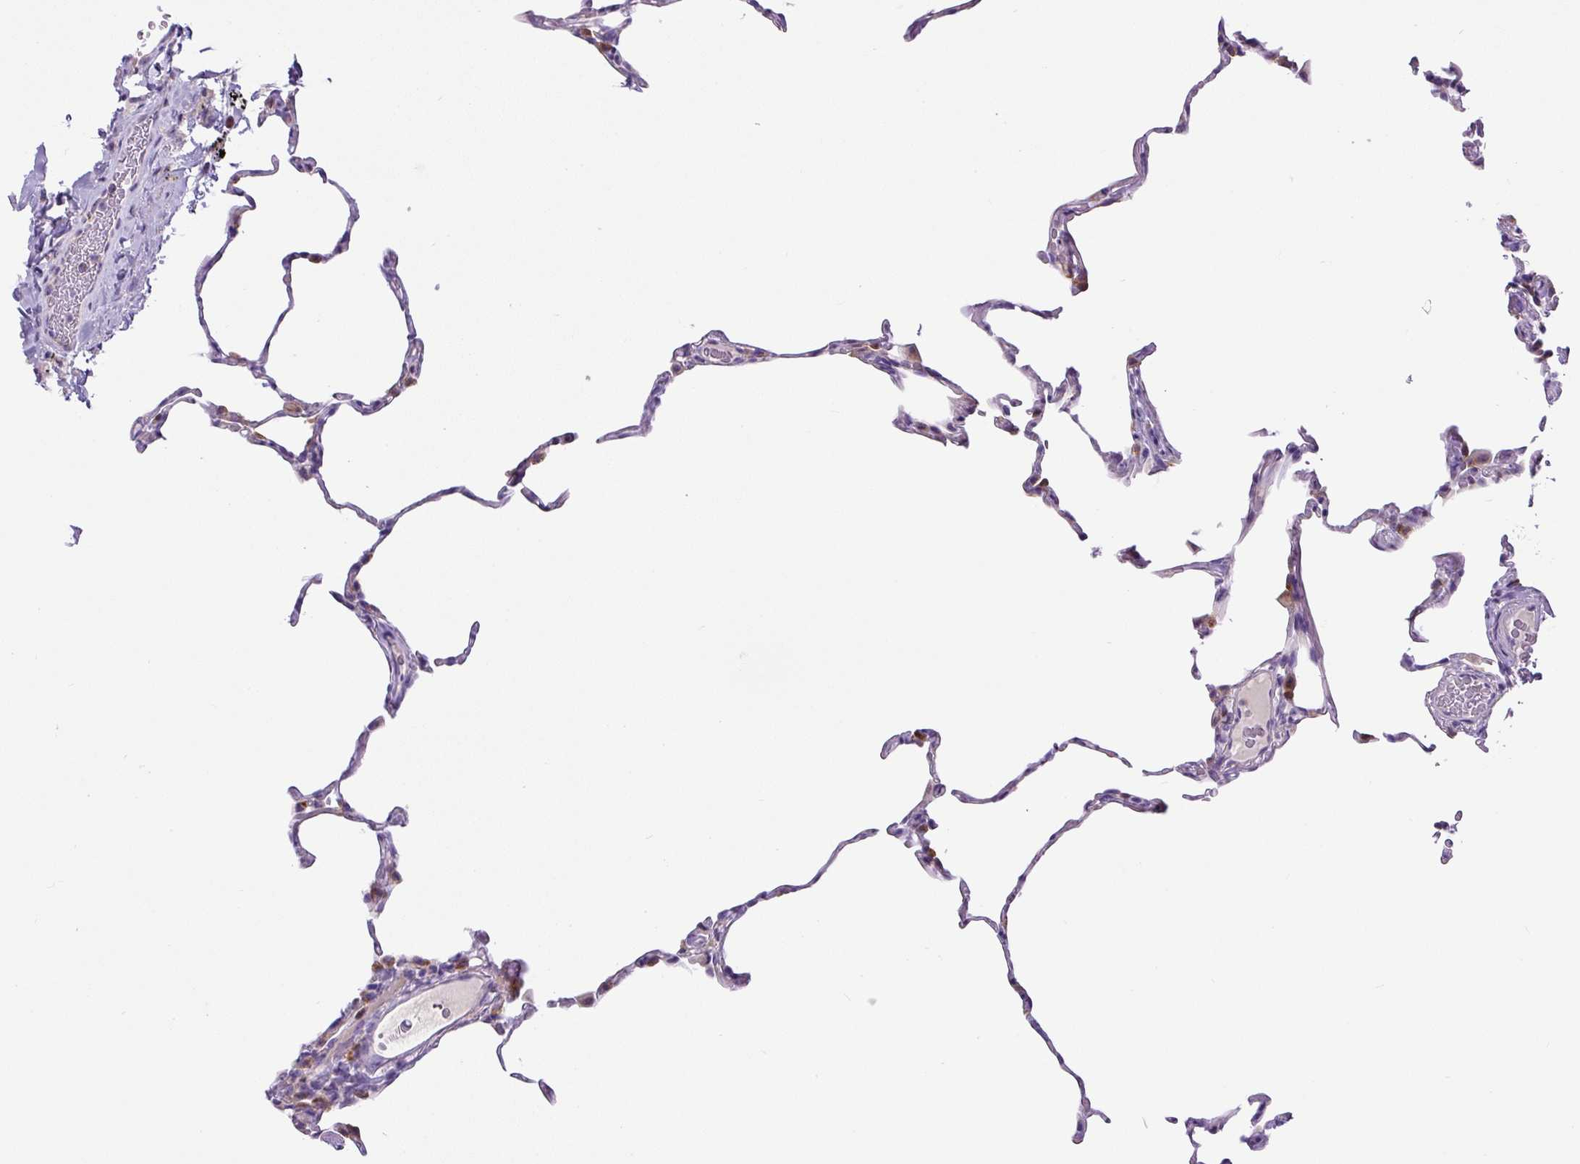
{"staining": {"intensity": "moderate", "quantity": "<25%", "location": "cytoplasmic/membranous"}, "tissue": "lung", "cell_type": "Alveolar cells", "image_type": "normal", "snomed": [{"axis": "morphology", "description": "Normal tissue, NOS"}, {"axis": "topography", "description": "Lung"}], "caption": "DAB immunohistochemical staining of normal human lung displays moderate cytoplasmic/membranous protein positivity in about <25% of alveolar cells.", "gene": "ZNF596", "patient": {"sex": "female", "age": 57}}